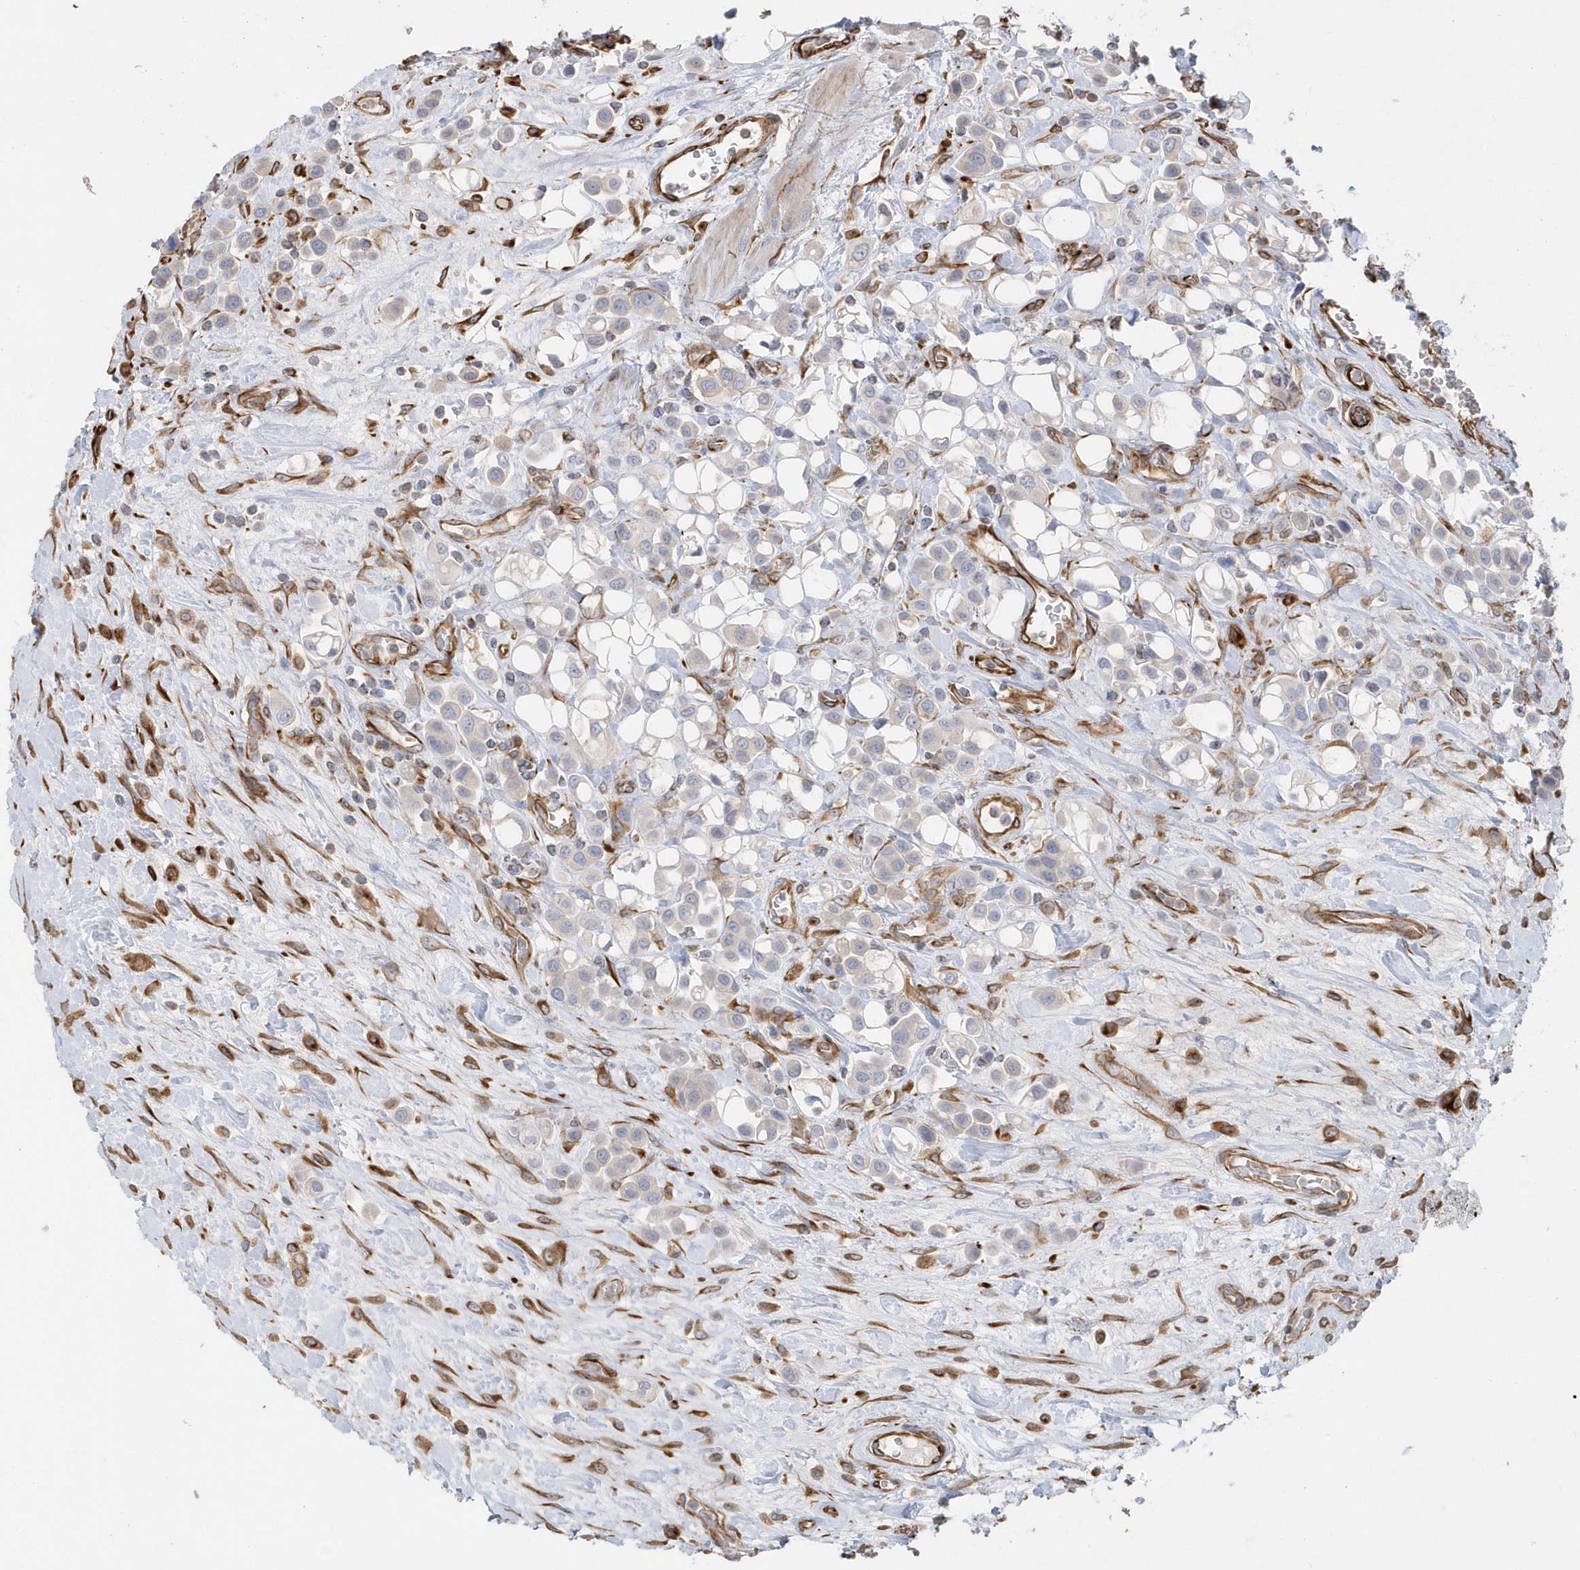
{"staining": {"intensity": "negative", "quantity": "none", "location": "none"}, "tissue": "urothelial cancer", "cell_type": "Tumor cells", "image_type": "cancer", "snomed": [{"axis": "morphology", "description": "Urothelial carcinoma, High grade"}, {"axis": "topography", "description": "Urinary bladder"}], "caption": "There is no significant positivity in tumor cells of urothelial cancer.", "gene": "RAB17", "patient": {"sex": "male", "age": 50}}